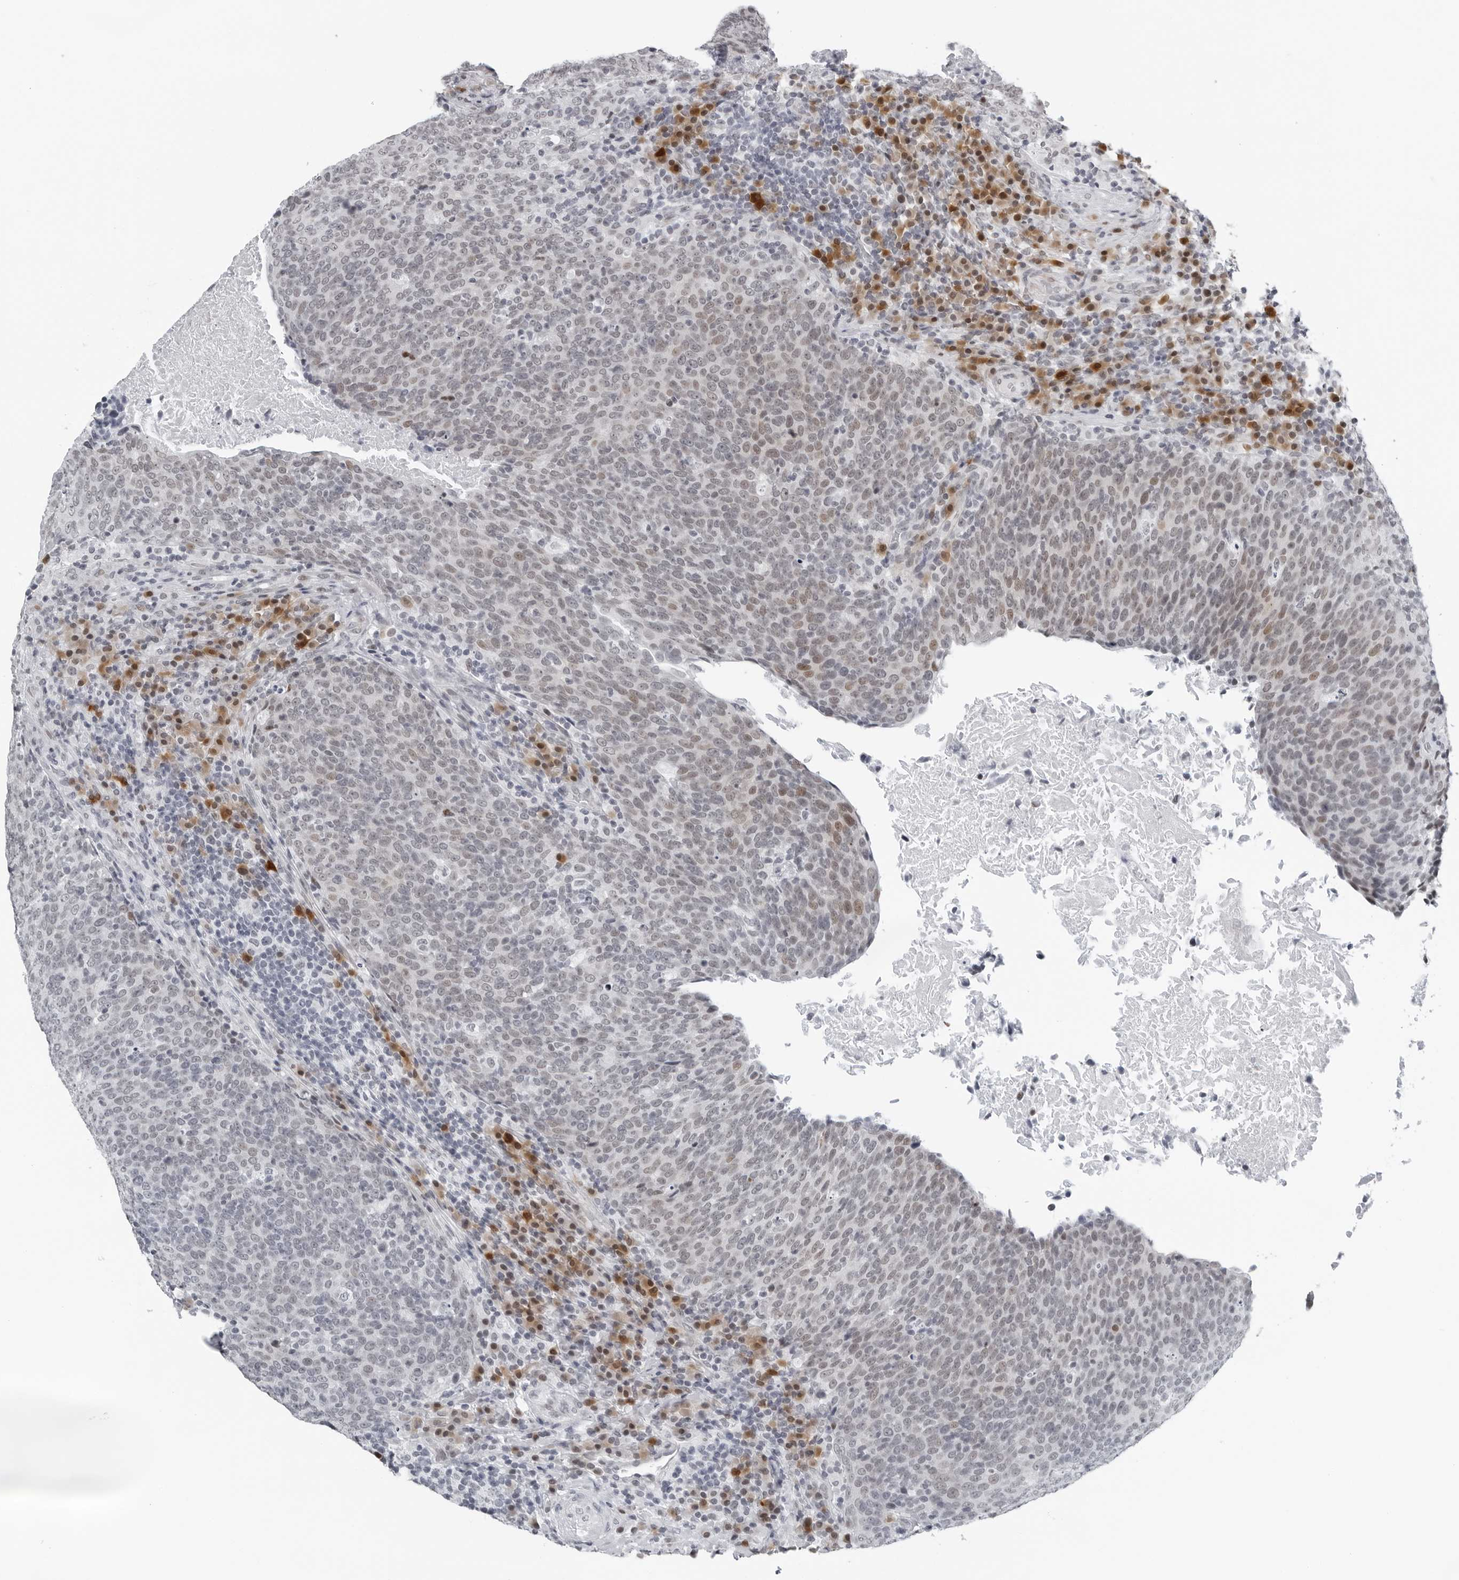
{"staining": {"intensity": "moderate", "quantity": "<25%", "location": "nuclear"}, "tissue": "head and neck cancer", "cell_type": "Tumor cells", "image_type": "cancer", "snomed": [{"axis": "morphology", "description": "Squamous cell carcinoma, NOS"}, {"axis": "morphology", "description": "Squamous cell carcinoma, metastatic, NOS"}, {"axis": "topography", "description": "Lymph node"}, {"axis": "topography", "description": "Head-Neck"}], "caption": "The micrograph exhibits immunohistochemical staining of head and neck cancer (metastatic squamous cell carcinoma). There is moderate nuclear positivity is identified in approximately <25% of tumor cells.", "gene": "PPP1R42", "patient": {"sex": "male", "age": 62}}